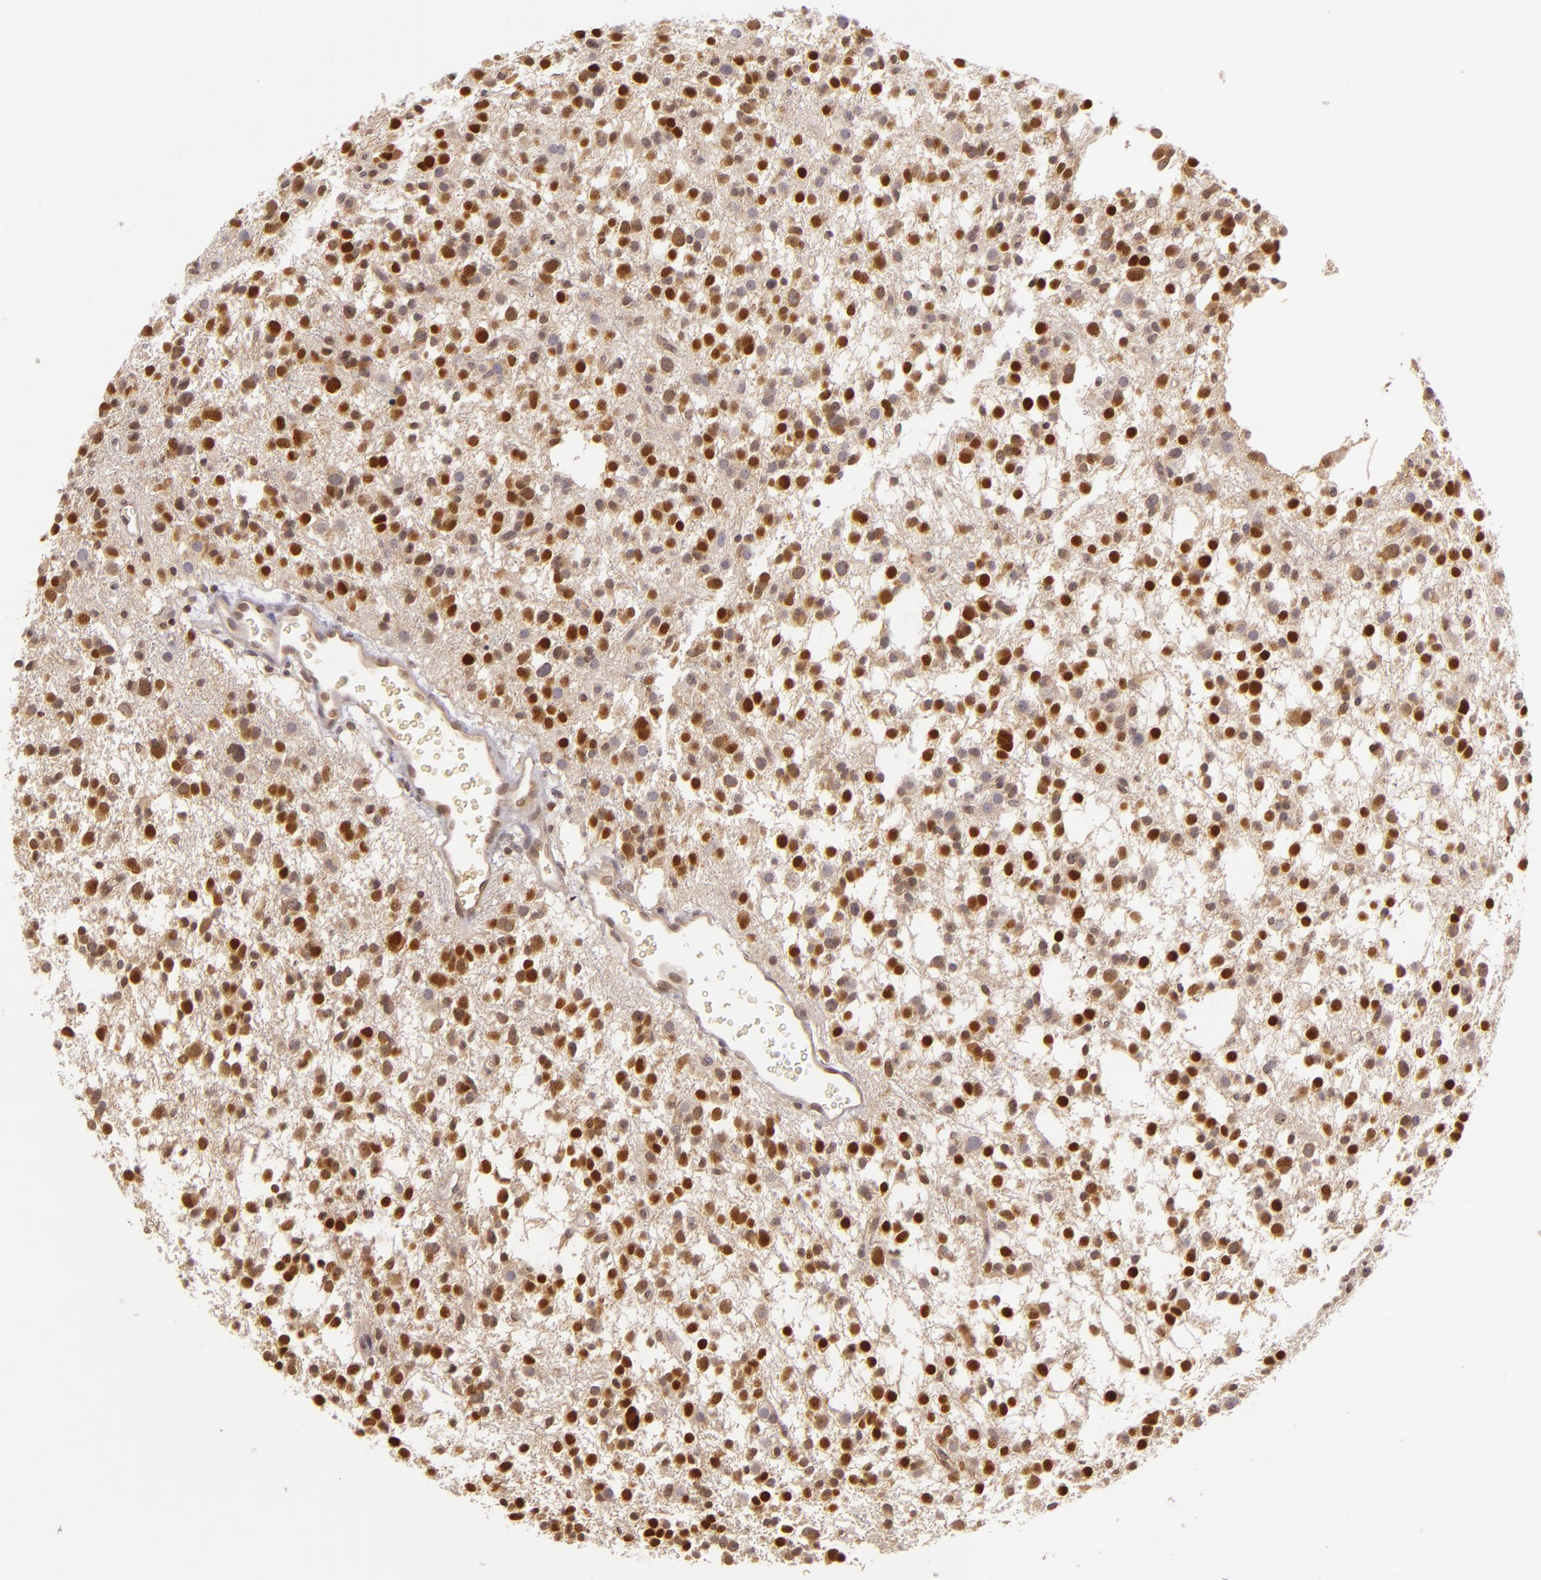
{"staining": {"intensity": "moderate", "quantity": "<25%", "location": "cytoplasmic/membranous,nuclear"}, "tissue": "glioma", "cell_type": "Tumor cells", "image_type": "cancer", "snomed": [{"axis": "morphology", "description": "Glioma, malignant, Low grade"}, {"axis": "topography", "description": "Brain"}], "caption": "This is a histology image of immunohistochemistry staining of malignant glioma (low-grade), which shows moderate staining in the cytoplasmic/membranous and nuclear of tumor cells.", "gene": "IMPDH1", "patient": {"sex": "female", "age": 36}}